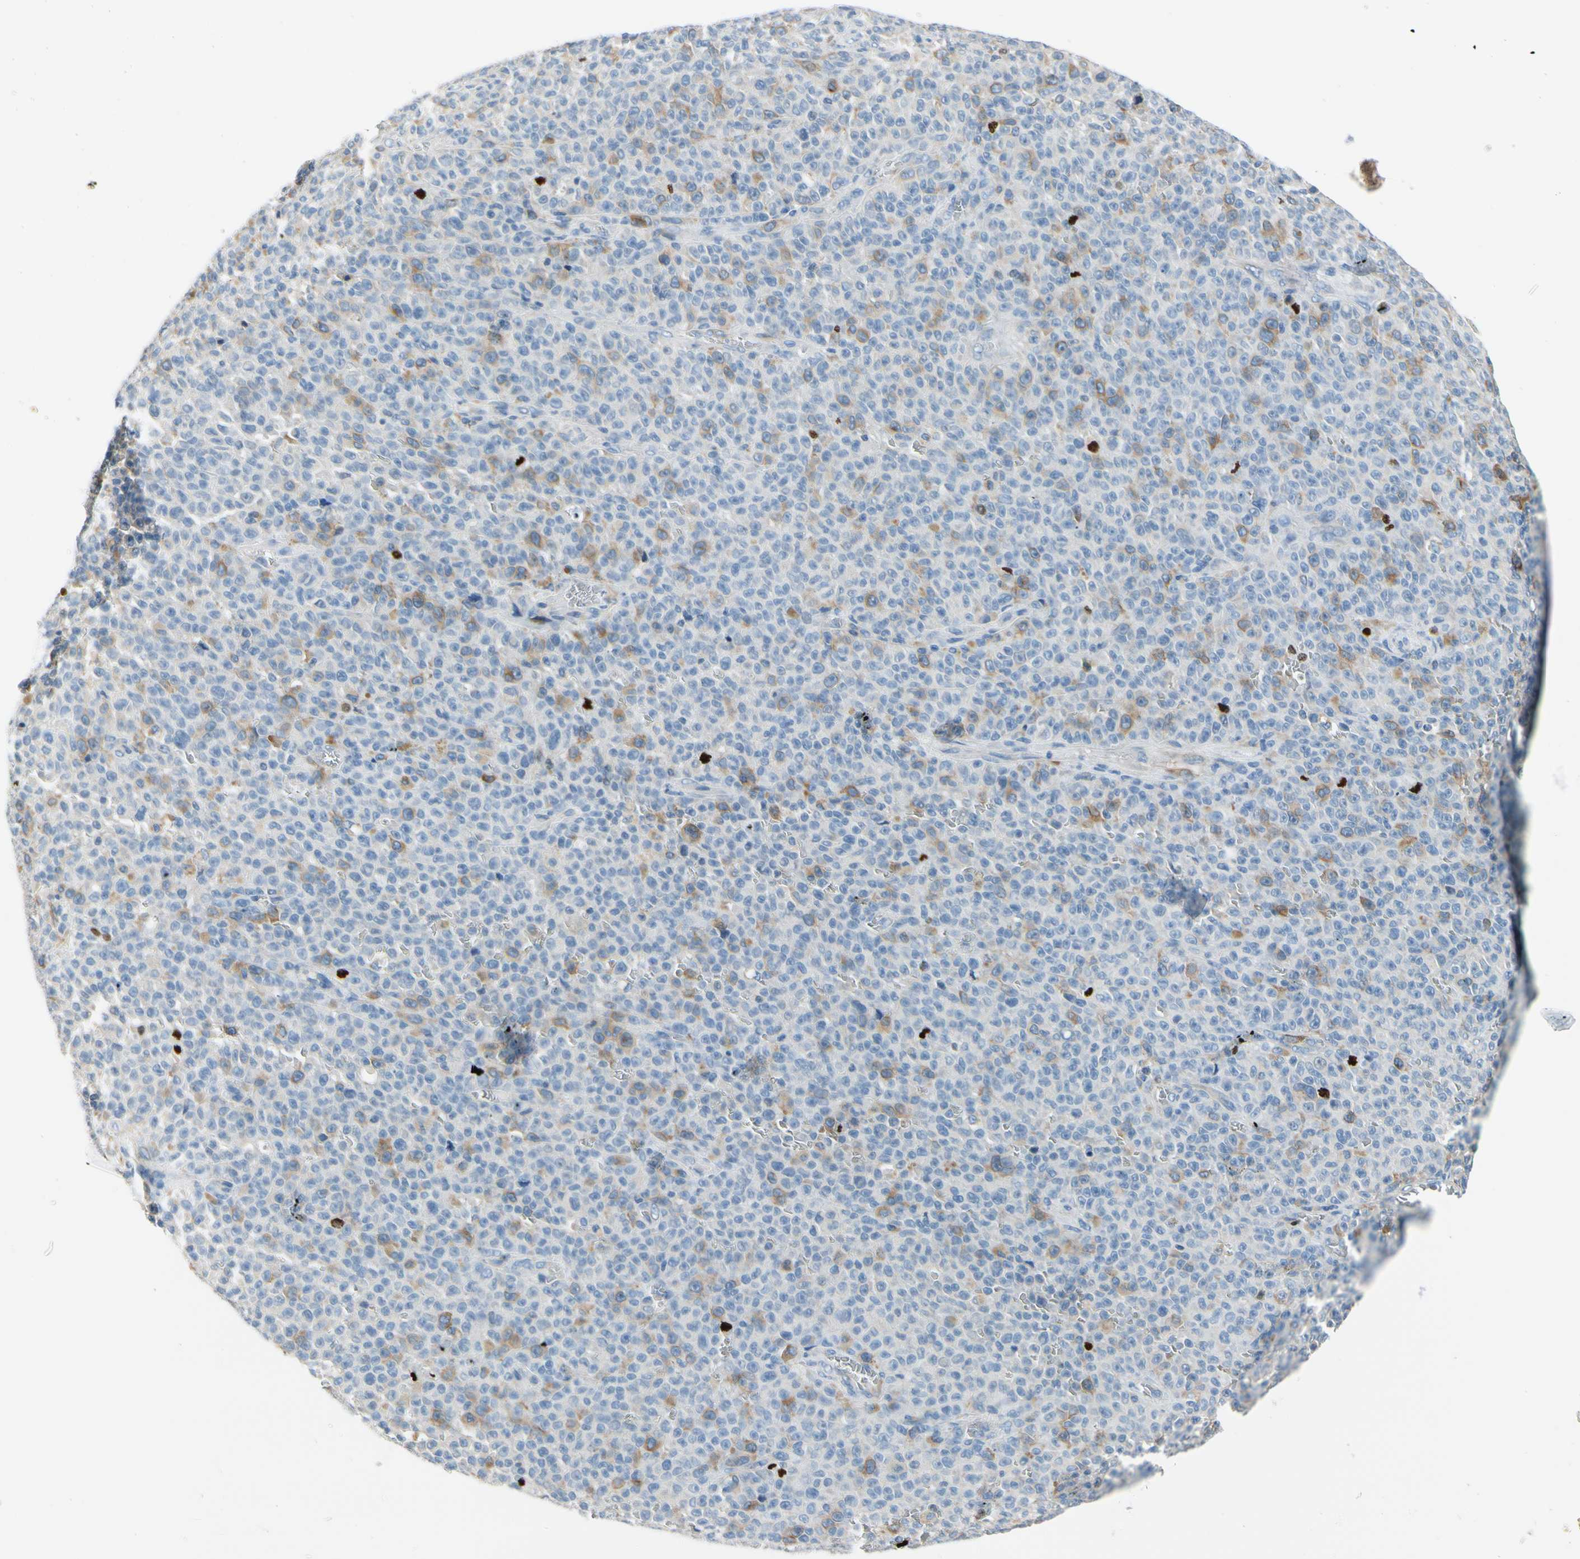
{"staining": {"intensity": "weak", "quantity": "<25%", "location": "cytoplasmic/membranous"}, "tissue": "melanoma", "cell_type": "Tumor cells", "image_type": "cancer", "snomed": [{"axis": "morphology", "description": "Malignant melanoma, NOS"}, {"axis": "topography", "description": "Skin"}], "caption": "Melanoma was stained to show a protein in brown. There is no significant staining in tumor cells.", "gene": "CKAP2", "patient": {"sex": "female", "age": 82}}